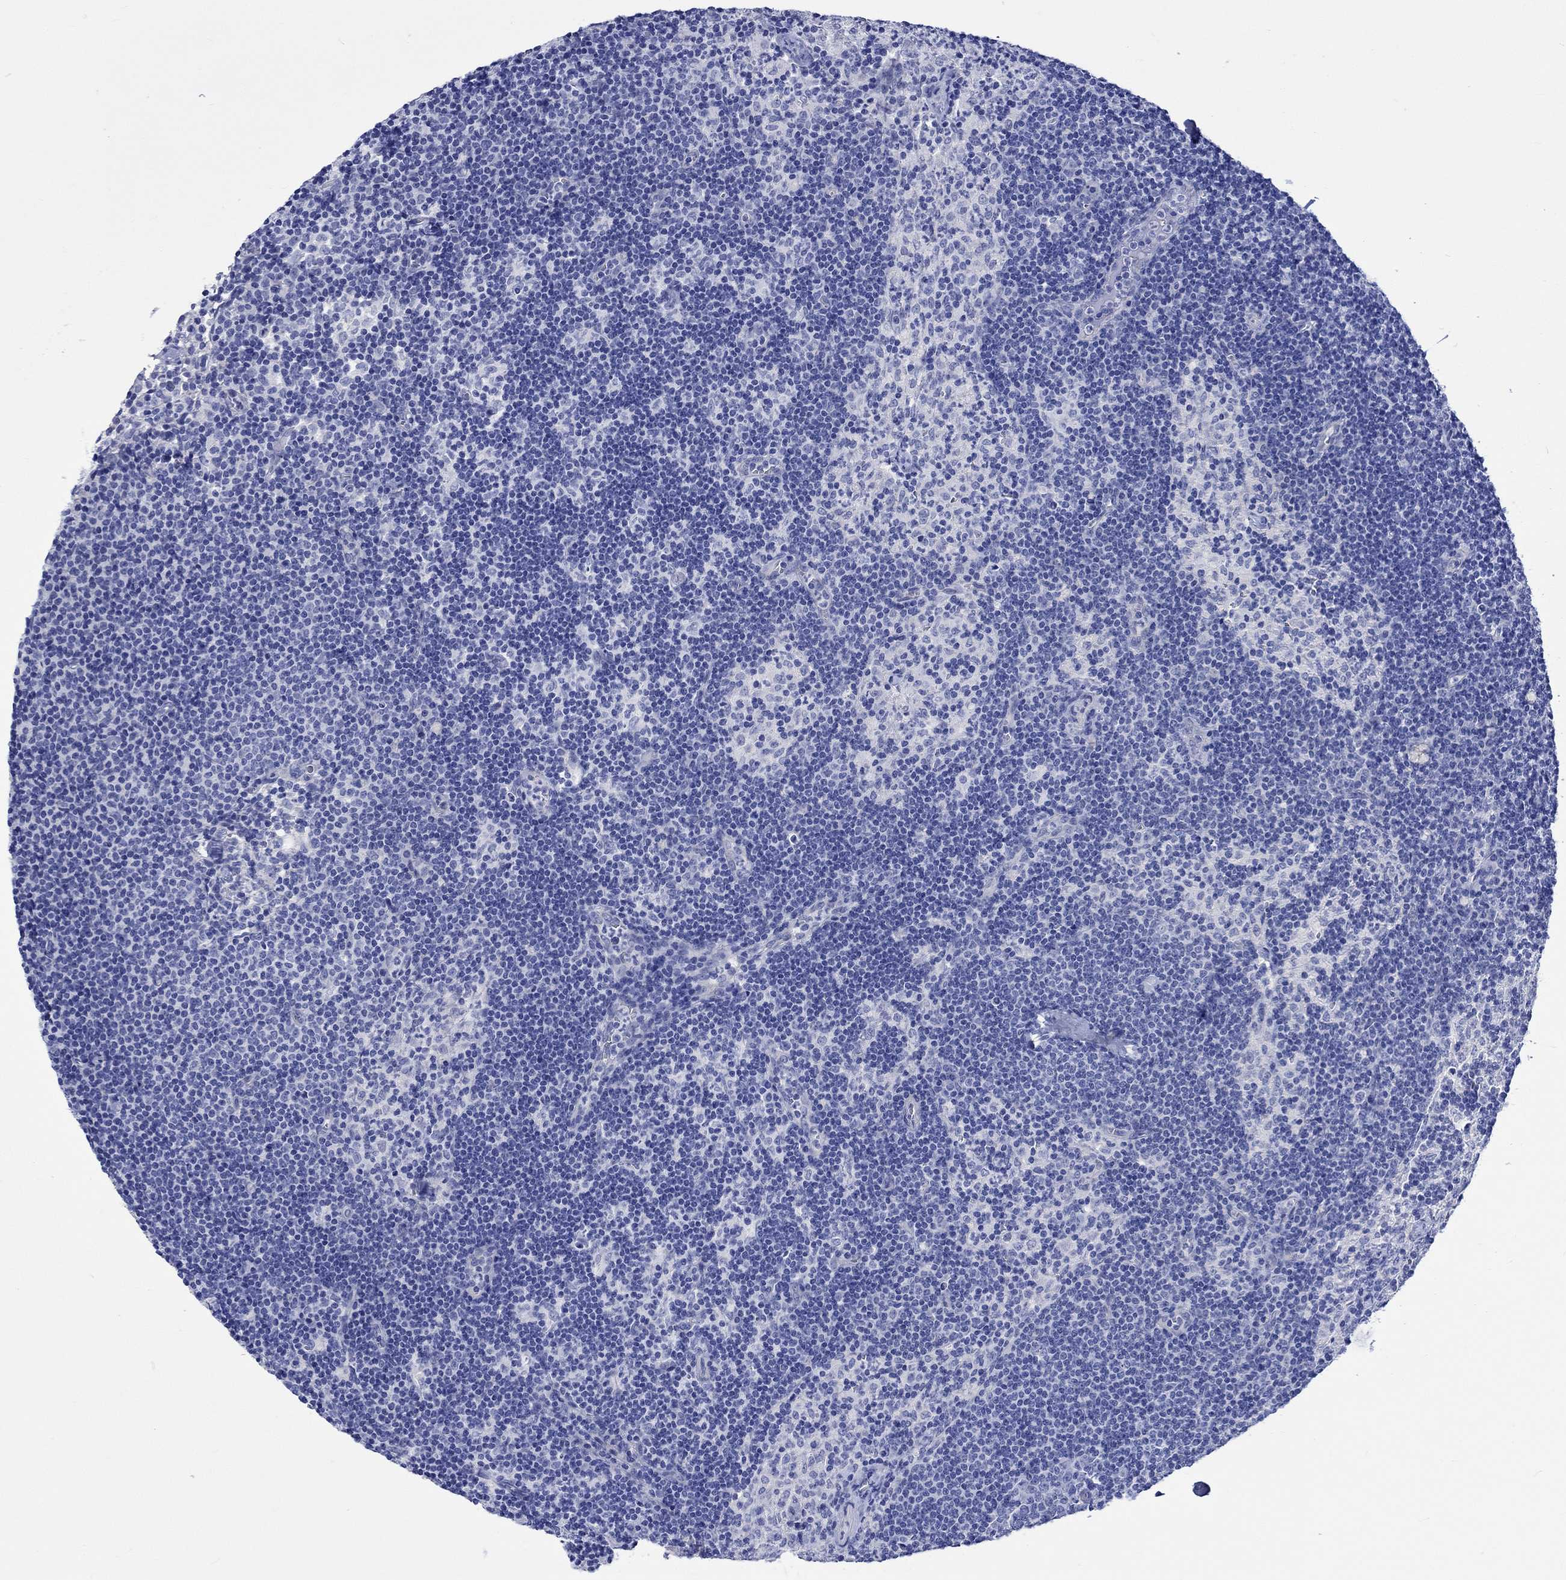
{"staining": {"intensity": "negative", "quantity": "none", "location": "none"}, "tissue": "lymph node", "cell_type": "Non-germinal center cells", "image_type": "normal", "snomed": [{"axis": "morphology", "description": "Normal tissue, NOS"}, {"axis": "topography", "description": "Lymph node"}], "caption": "This is an immunohistochemistry (IHC) photomicrograph of benign human lymph node. There is no staining in non-germinal center cells.", "gene": "HARBI1", "patient": {"sex": "female", "age": 34}}